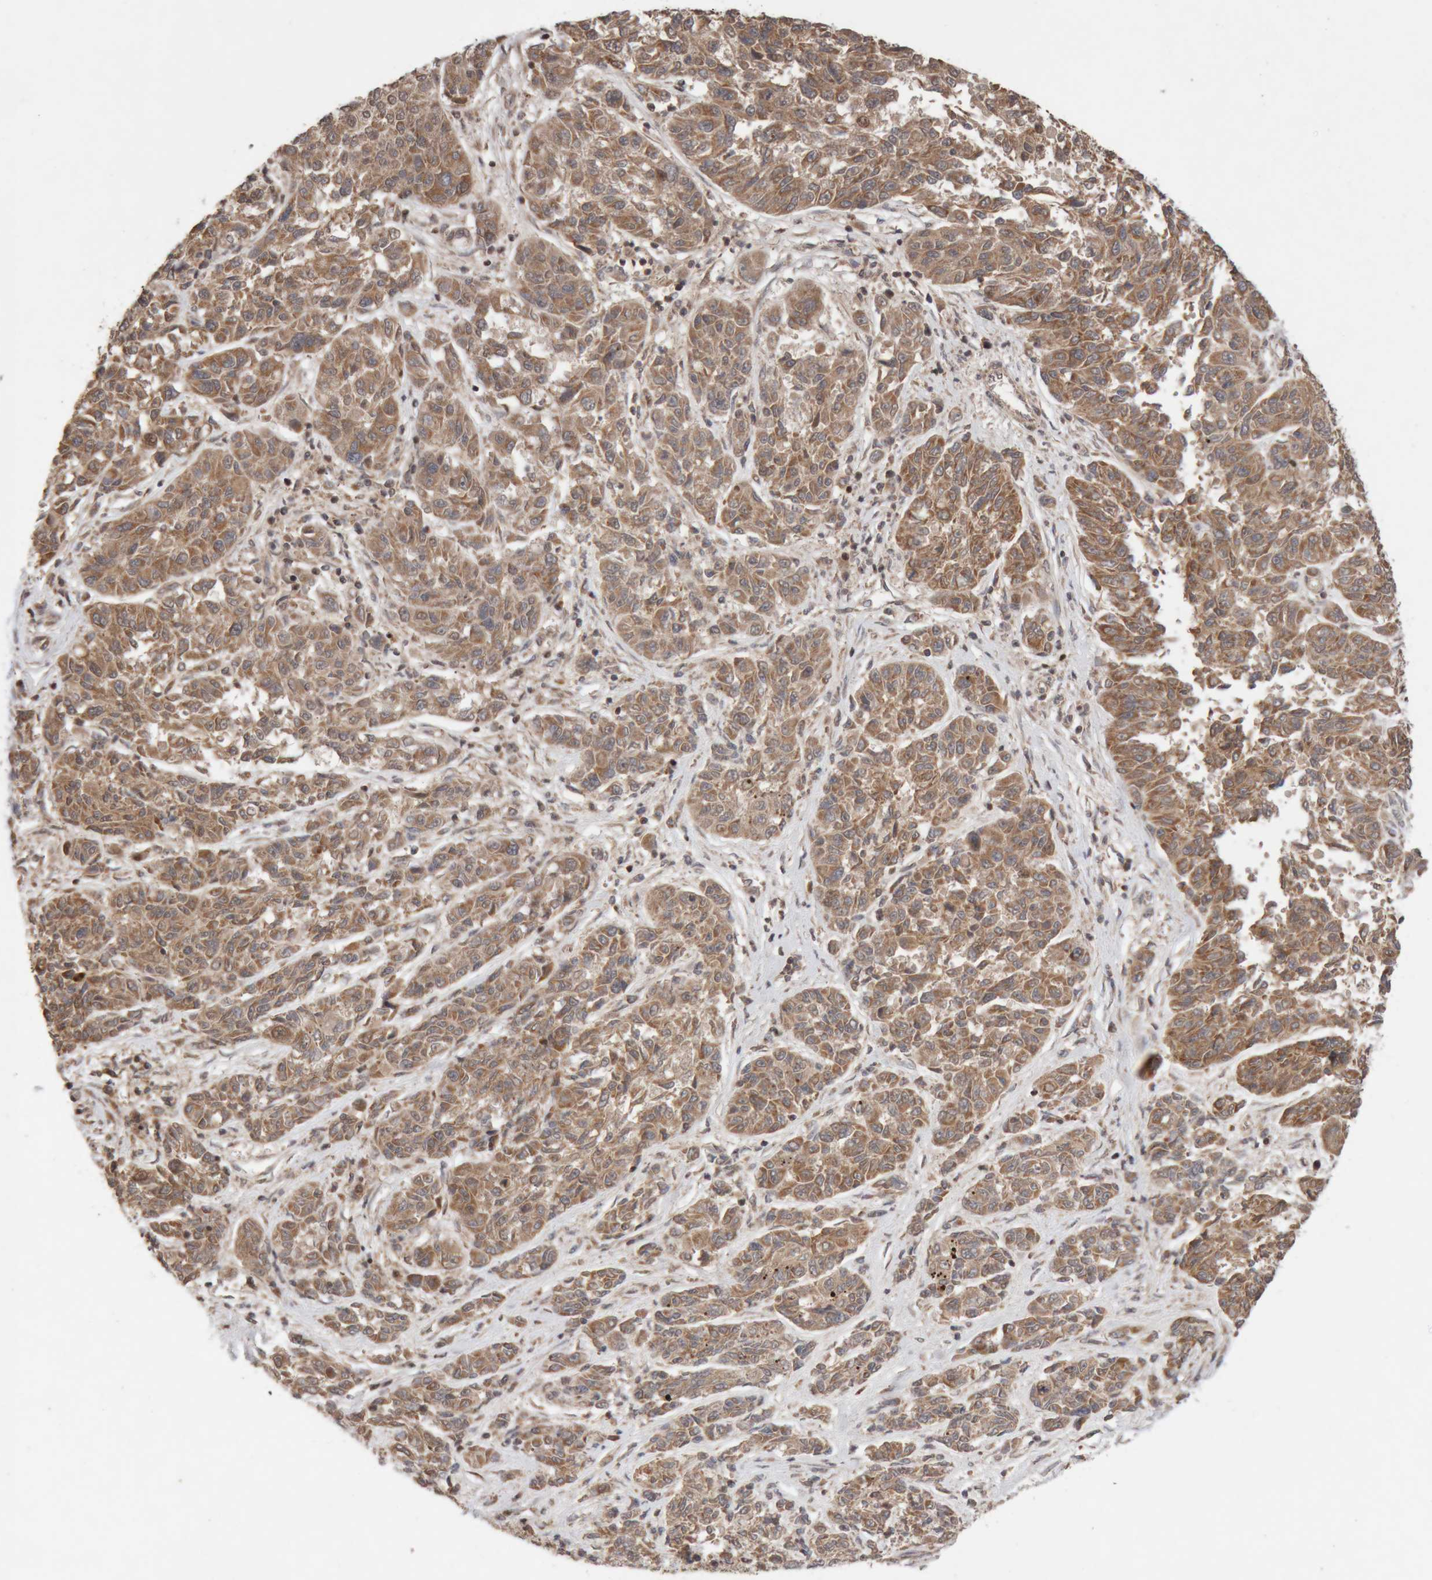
{"staining": {"intensity": "moderate", "quantity": ">75%", "location": "cytoplasmic/membranous"}, "tissue": "melanoma", "cell_type": "Tumor cells", "image_type": "cancer", "snomed": [{"axis": "morphology", "description": "Malignant melanoma, NOS"}, {"axis": "topography", "description": "Skin"}], "caption": "Approximately >75% of tumor cells in human melanoma exhibit moderate cytoplasmic/membranous protein staining as visualized by brown immunohistochemical staining.", "gene": "KIF21B", "patient": {"sex": "male", "age": 53}}